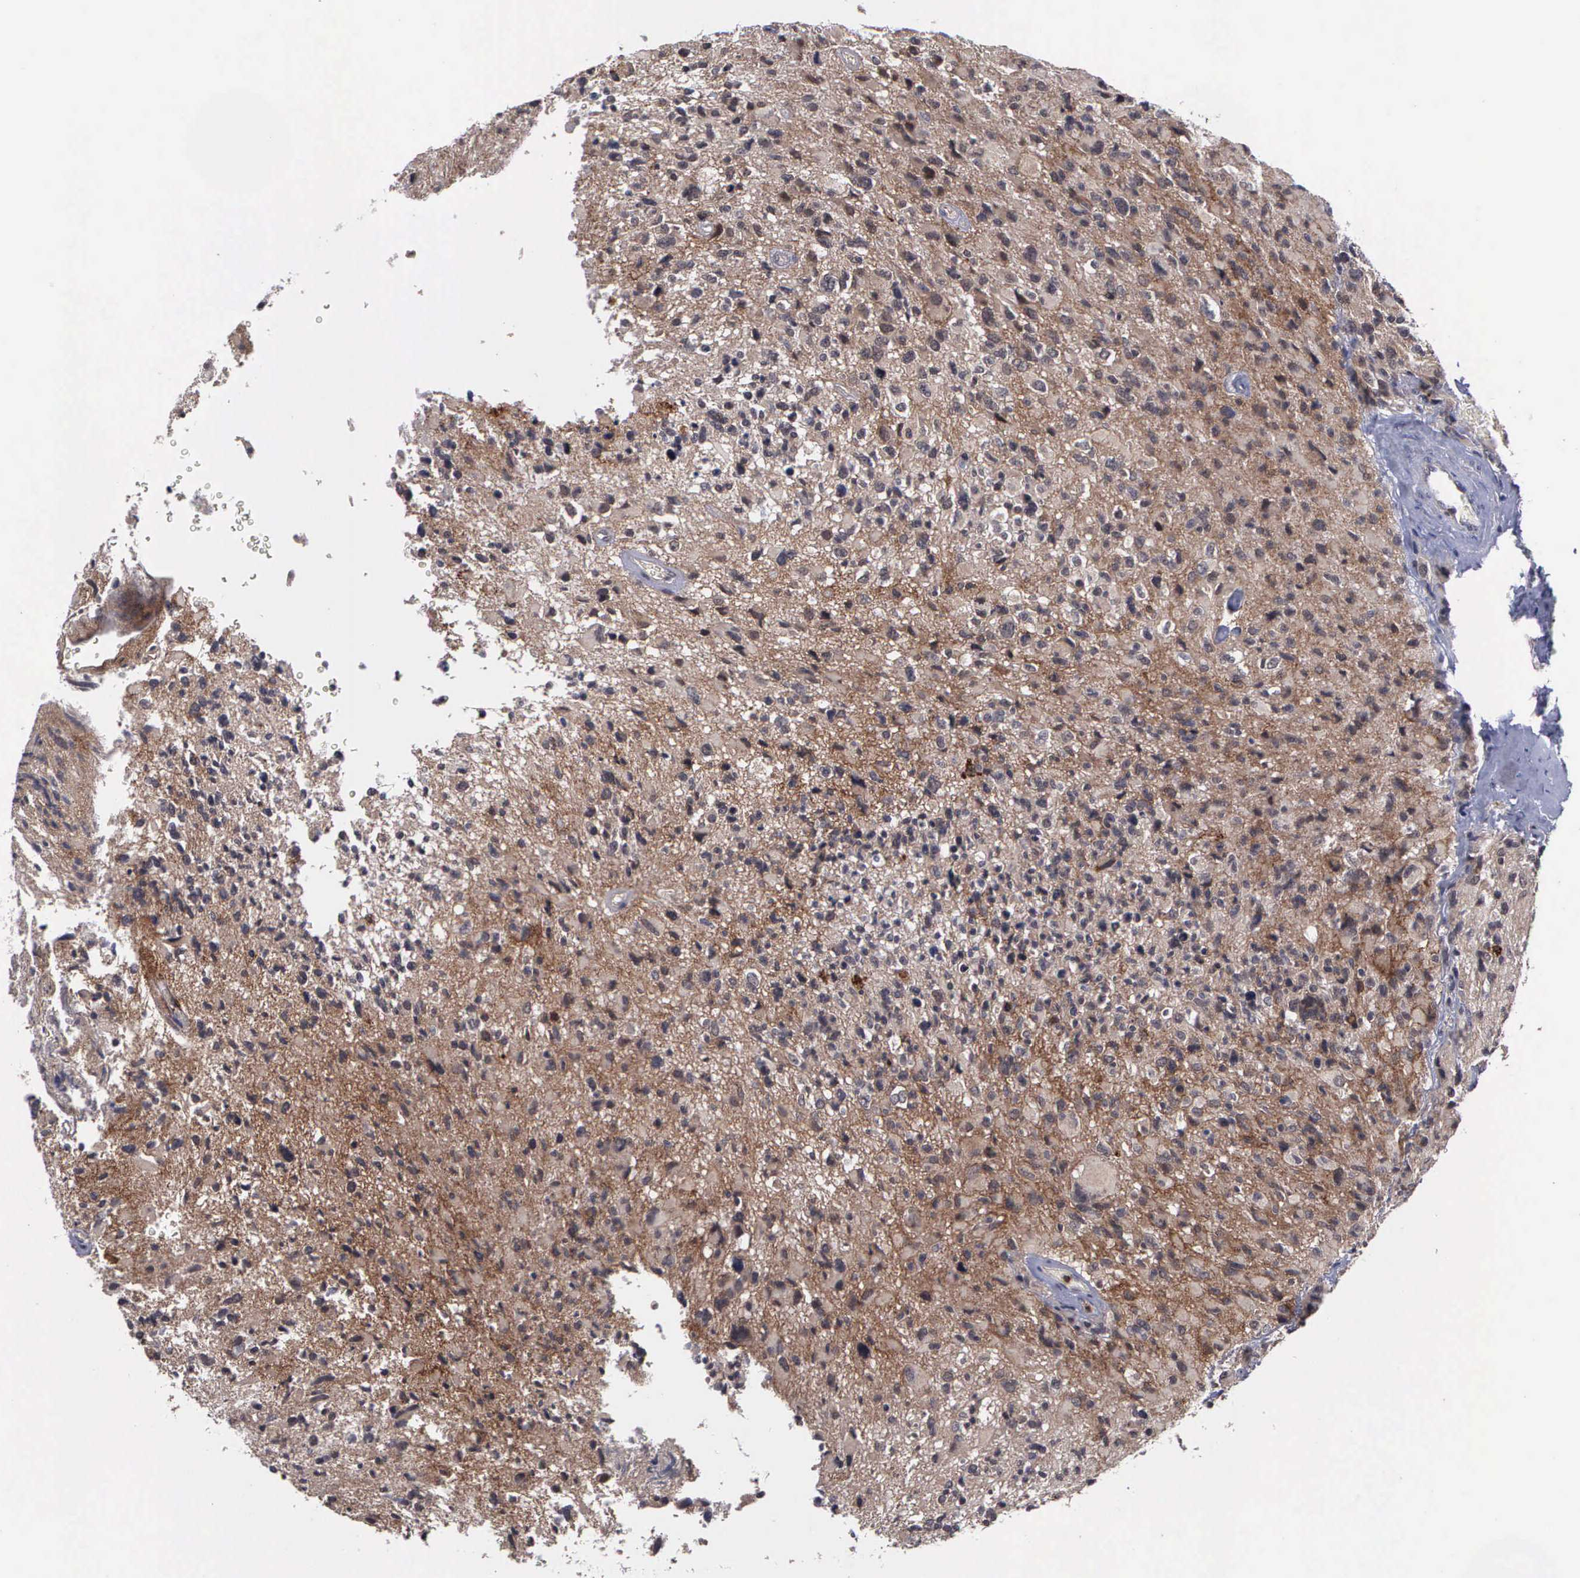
{"staining": {"intensity": "weak", "quantity": "25%-75%", "location": "cytoplasmic/membranous"}, "tissue": "glioma", "cell_type": "Tumor cells", "image_type": "cancer", "snomed": [{"axis": "morphology", "description": "Glioma, malignant, High grade"}, {"axis": "topography", "description": "Brain"}], "caption": "Human glioma stained with a brown dye demonstrates weak cytoplasmic/membranous positive positivity in about 25%-75% of tumor cells.", "gene": "MAP3K9", "patient": {"sex": "male", "age": 69}}